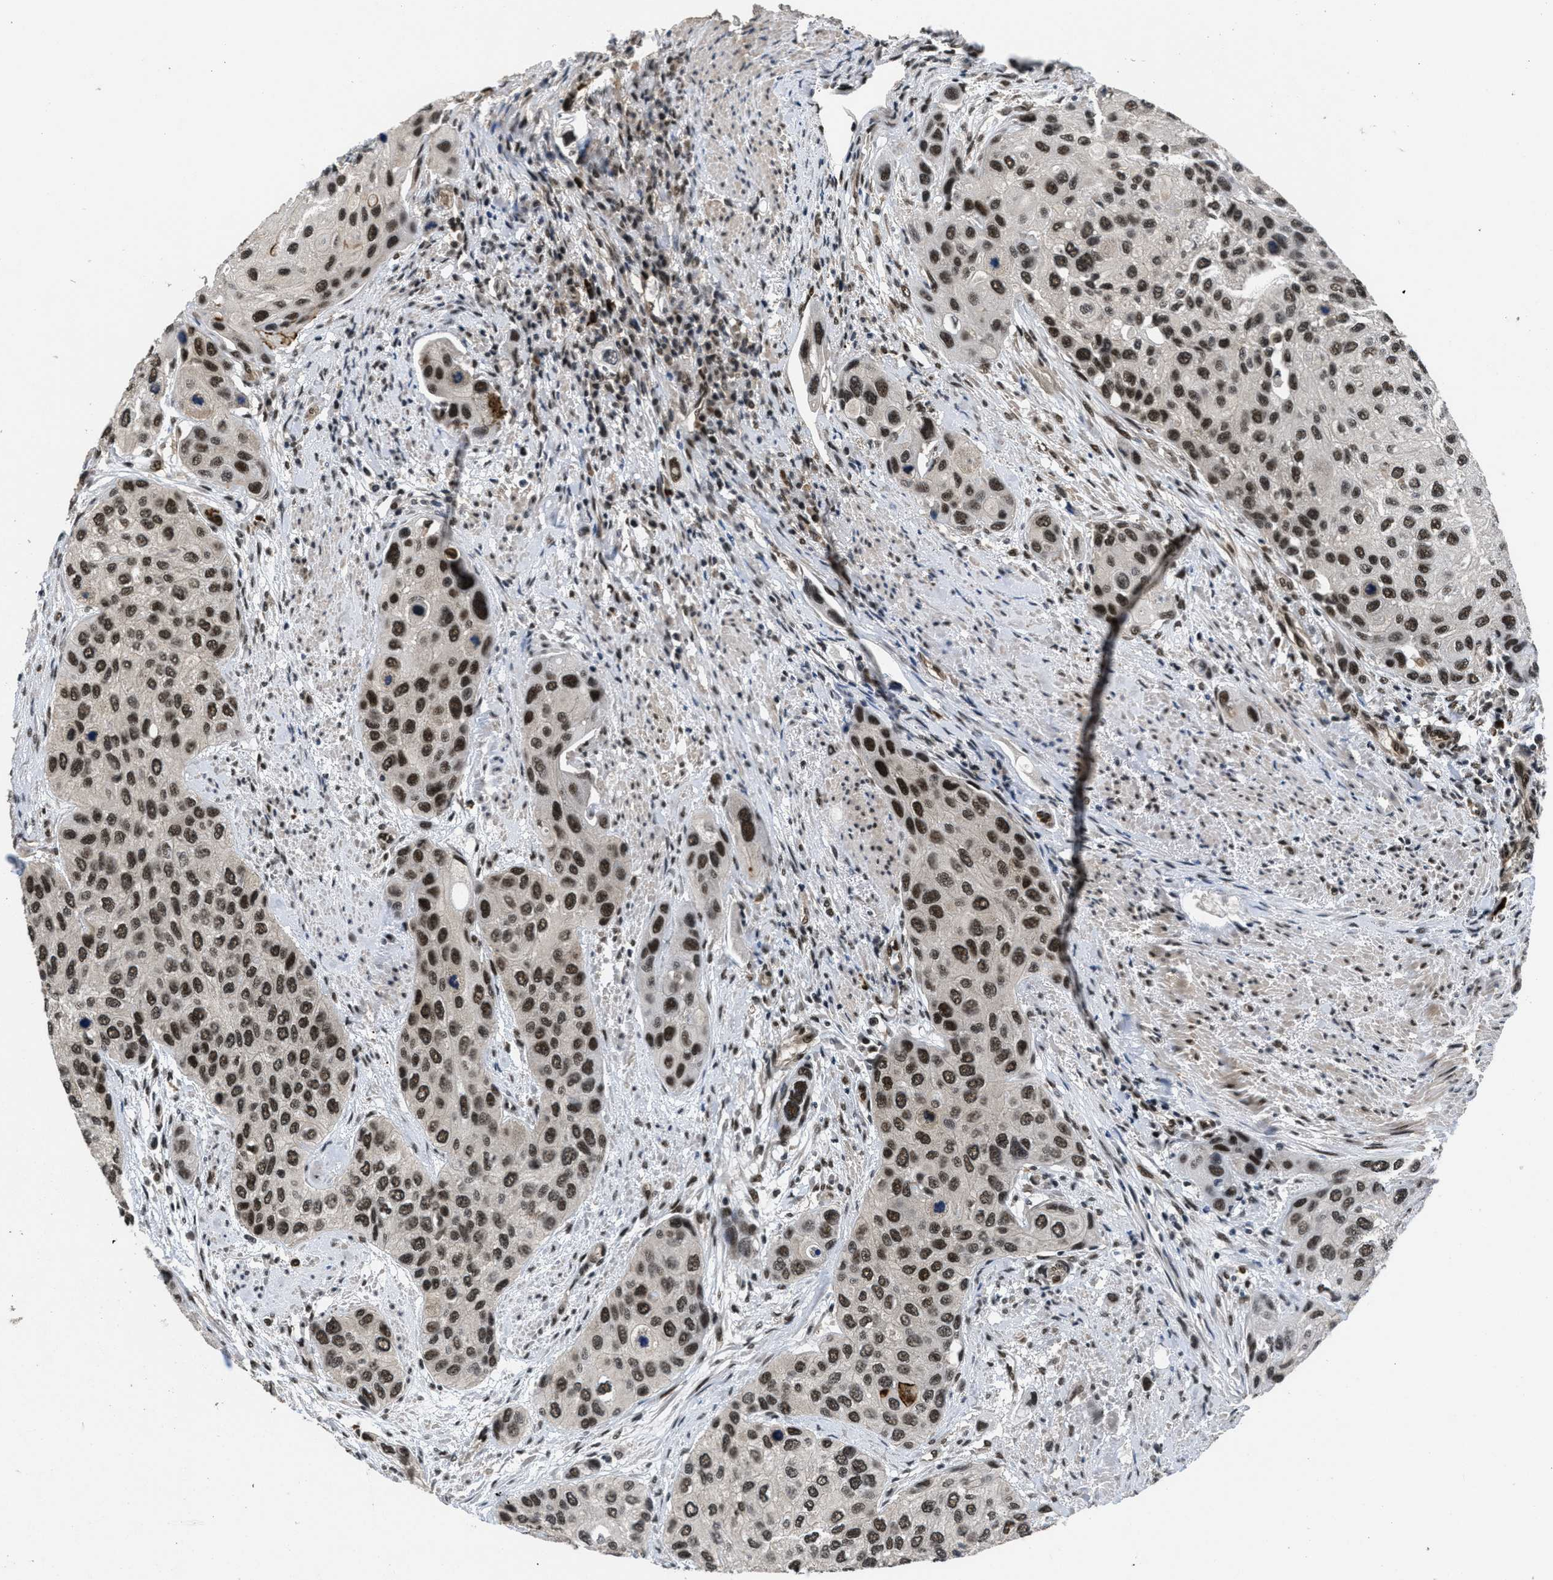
{"staining": {"intensity": "strong", "quantity": ">75%", "location": "nuclear"}, "tissue": "urothelial cancer", "cell_type": "Tumor cells", "image_type": "cancer", "snomed": [{"axis": "morphology", "description": "Urothelial carcinoma, High grade"}, {"axis": "topography", "description": "Urinary bladder"}], "caption": "Strong nuclear positivity for a protein is present in about >75% of tumor cells of urothelial carcinoma (high-grade) using IHC.", "gene": "CUL4B", "patient": {"sex": "female", "age": 56}}